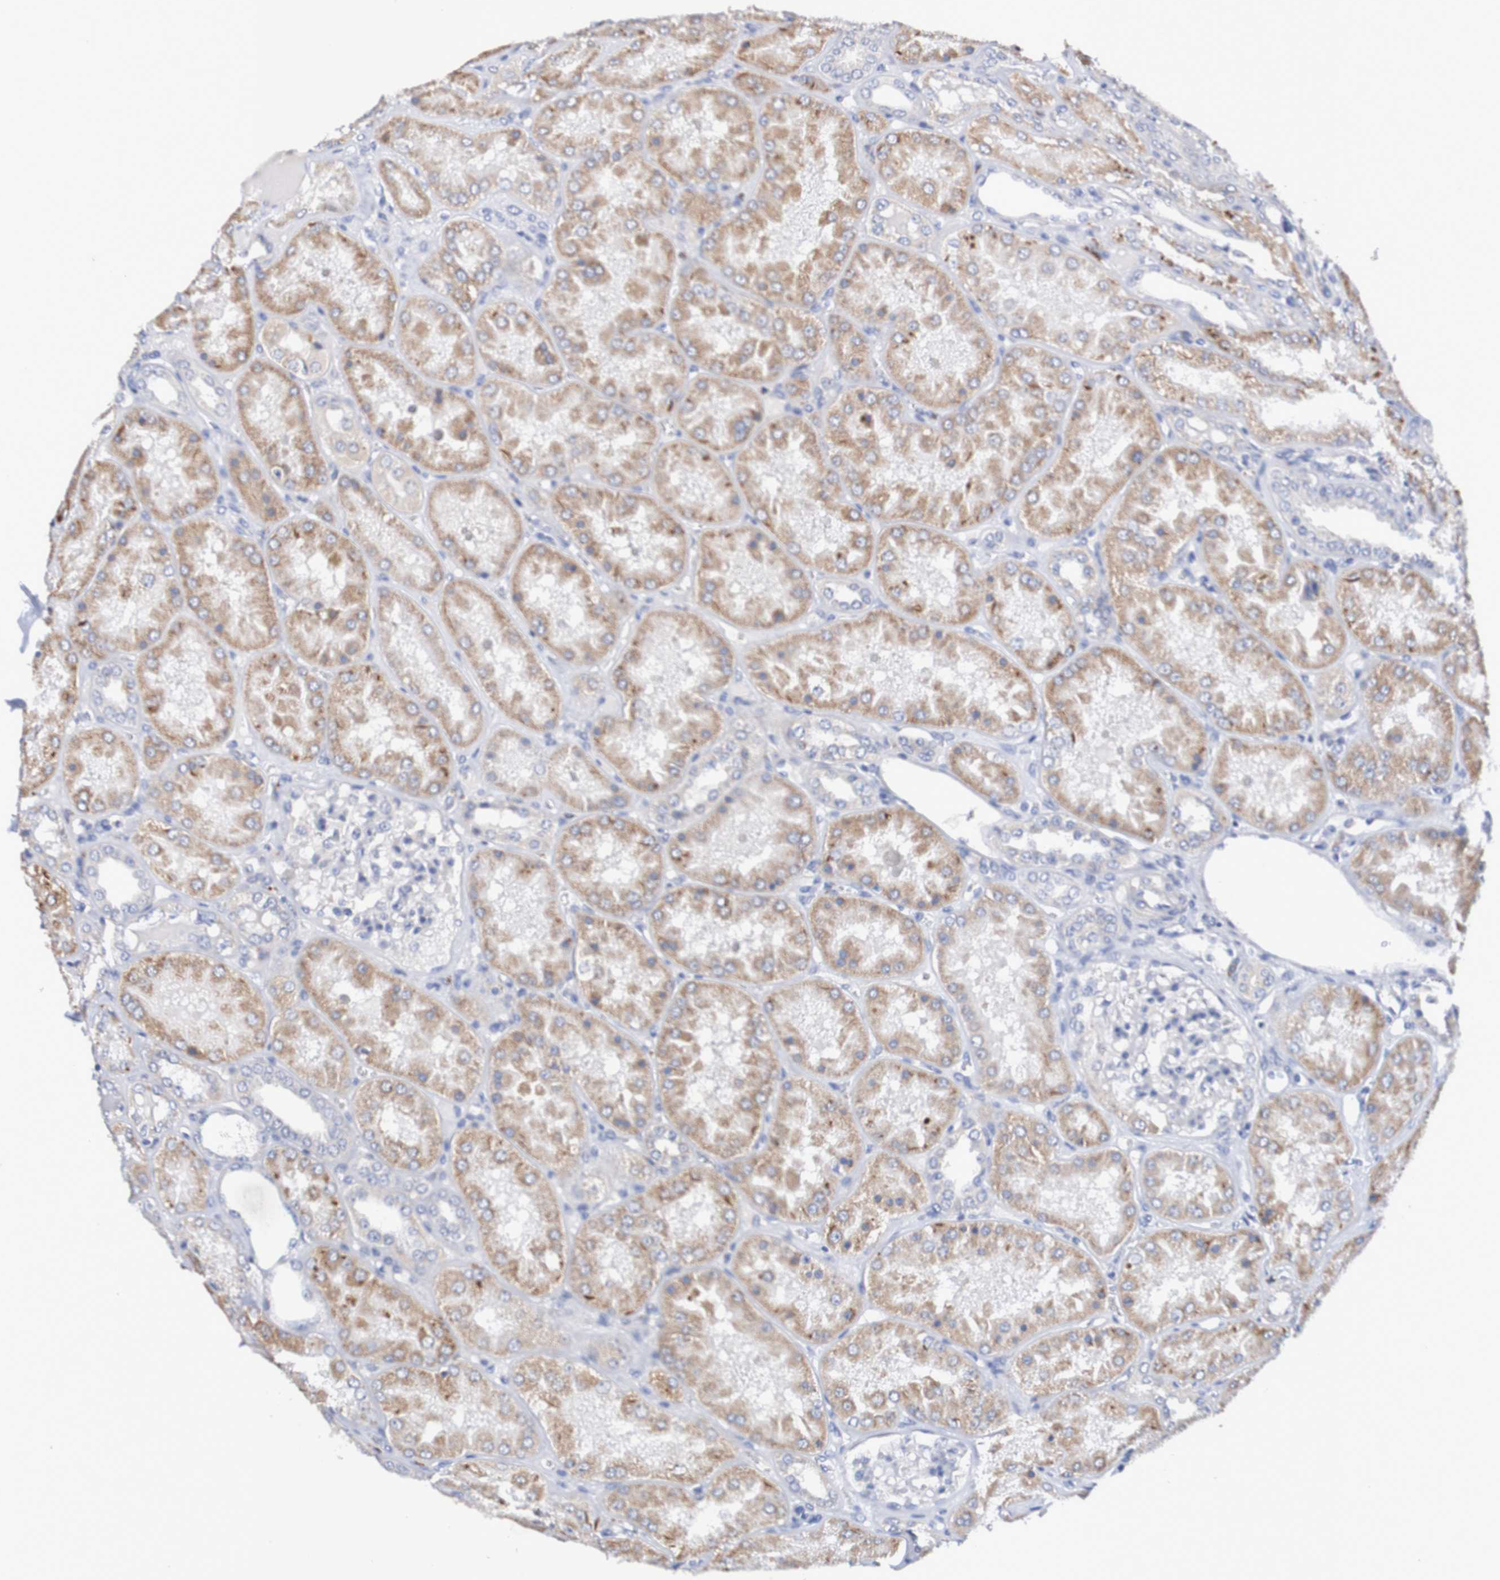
{"staining": {"intensity": "negative", "quantity": "none", "location": "none"}, "tissue": "kidney", "cell_type": "Cells in glomeruli", "image_type": "normal", "snomed": [{"axis": "morphology", "description": "Normal tissue, NOS"}, {"axis": "topography", "description": "Kidney"}], "caption": "An IHC photomicrograph of benign kidney is shown. There is no staining in cells in glomeruli of kidney. (Brightfield microscopy of DAB (3,3'-diaminobenzidine) immunohistochemistry at high magnification).", "gene": "ACVR1C", "patient": {"sex": "female", "age": 56}}